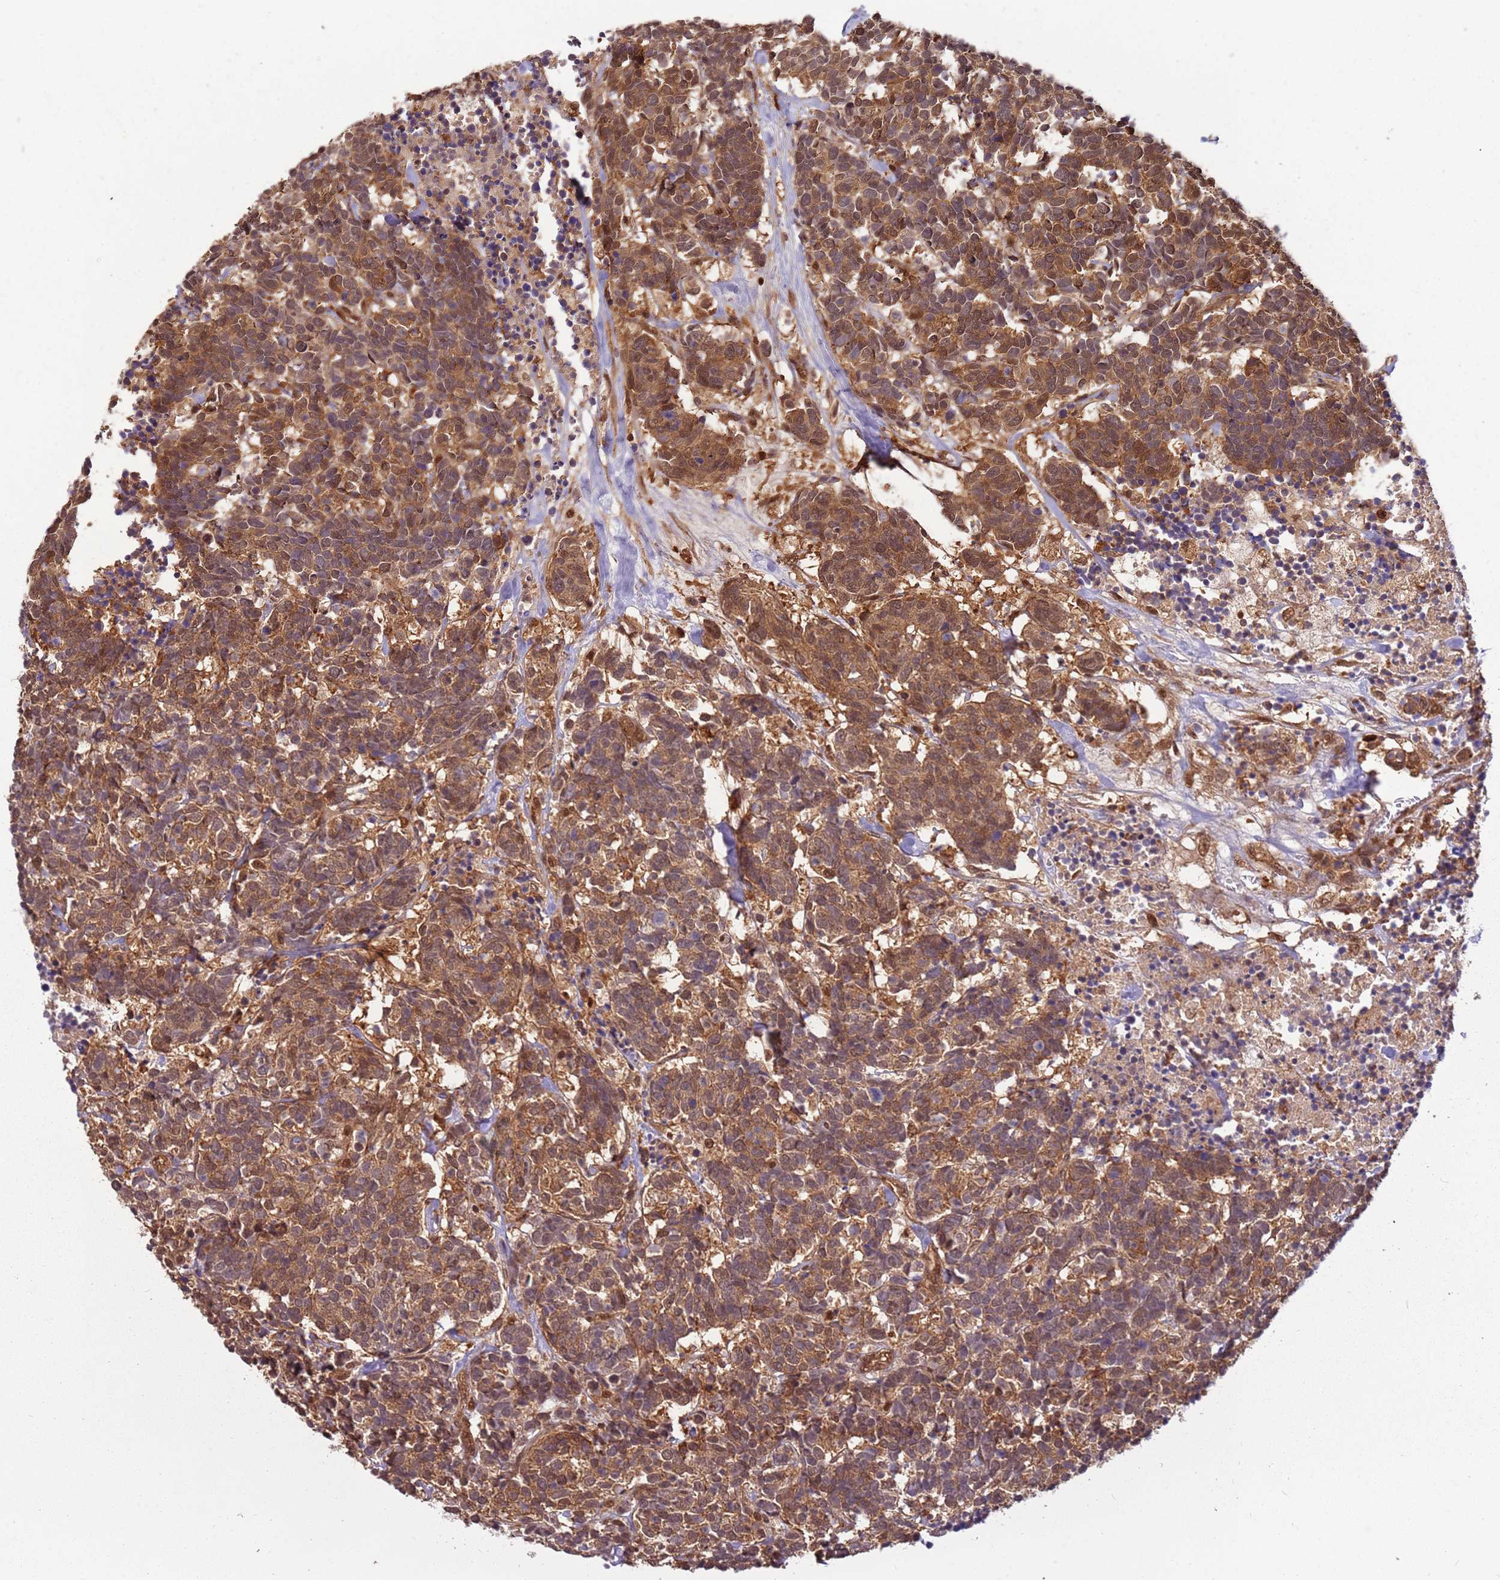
{"staining": {"intensity": "moderate", "quantity": ">75%", "location": "cytoplasmic/membranous"}, "tissue": "carcinoid", "cell_type": "Tumor cells", "image_type": "cancer", "snomed": [{"axis": "morphology", "description": "Carcinoma, NOS"}, {"axis": "morphology", "description": "Carcinoid, malignant, NOS"}, {"axis": "topography", "description": "Urinary bladder"}], "caption": "Brown immunohistochemical staining in human carcinoid (malignant) reveals moderate cytoplasmic/membranous expression in about >75% of tumor cells. (DAB = brown stain, brightfield microscopy at high magnification).", "gene": "PGLS", "patient": {"sex": "male", "age": 57}}